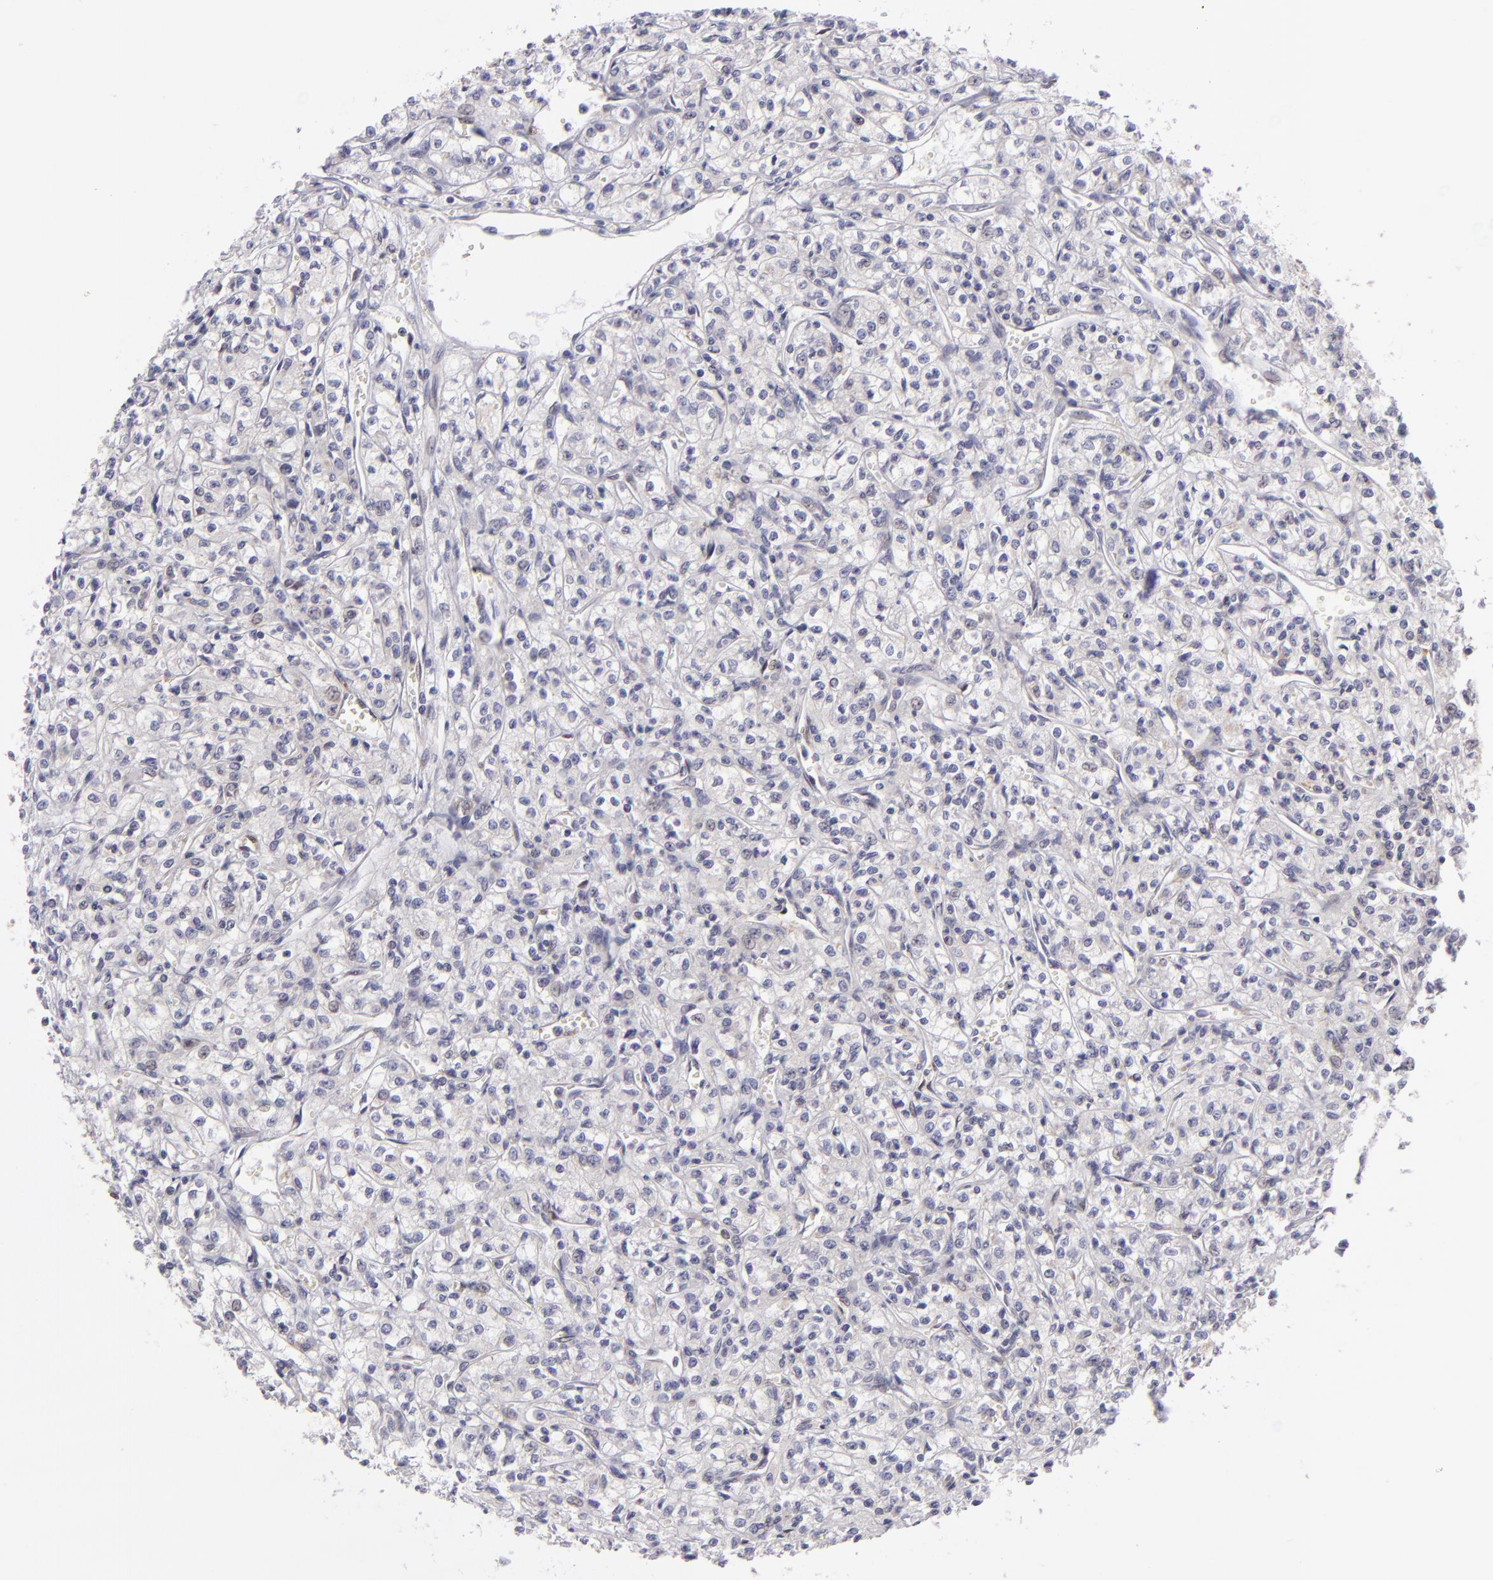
{"staining": {"intensity": "negative", "quantity": "none", "location": "none"}, "tissue": "renal cancer", "cell_type": "Tumor cells", "image_type": "cancer", "snomed": [{"axis": "morphology", "description": "Adenocarcinoma, NOS"}, {"axis": "topography", "description": "Kidney"}], "caption": "Tumor cells show no significant positivity in adenocarcinoma (renal).", "gene": "PTPN13", "patient": {"sex": "male", "age": 61}}